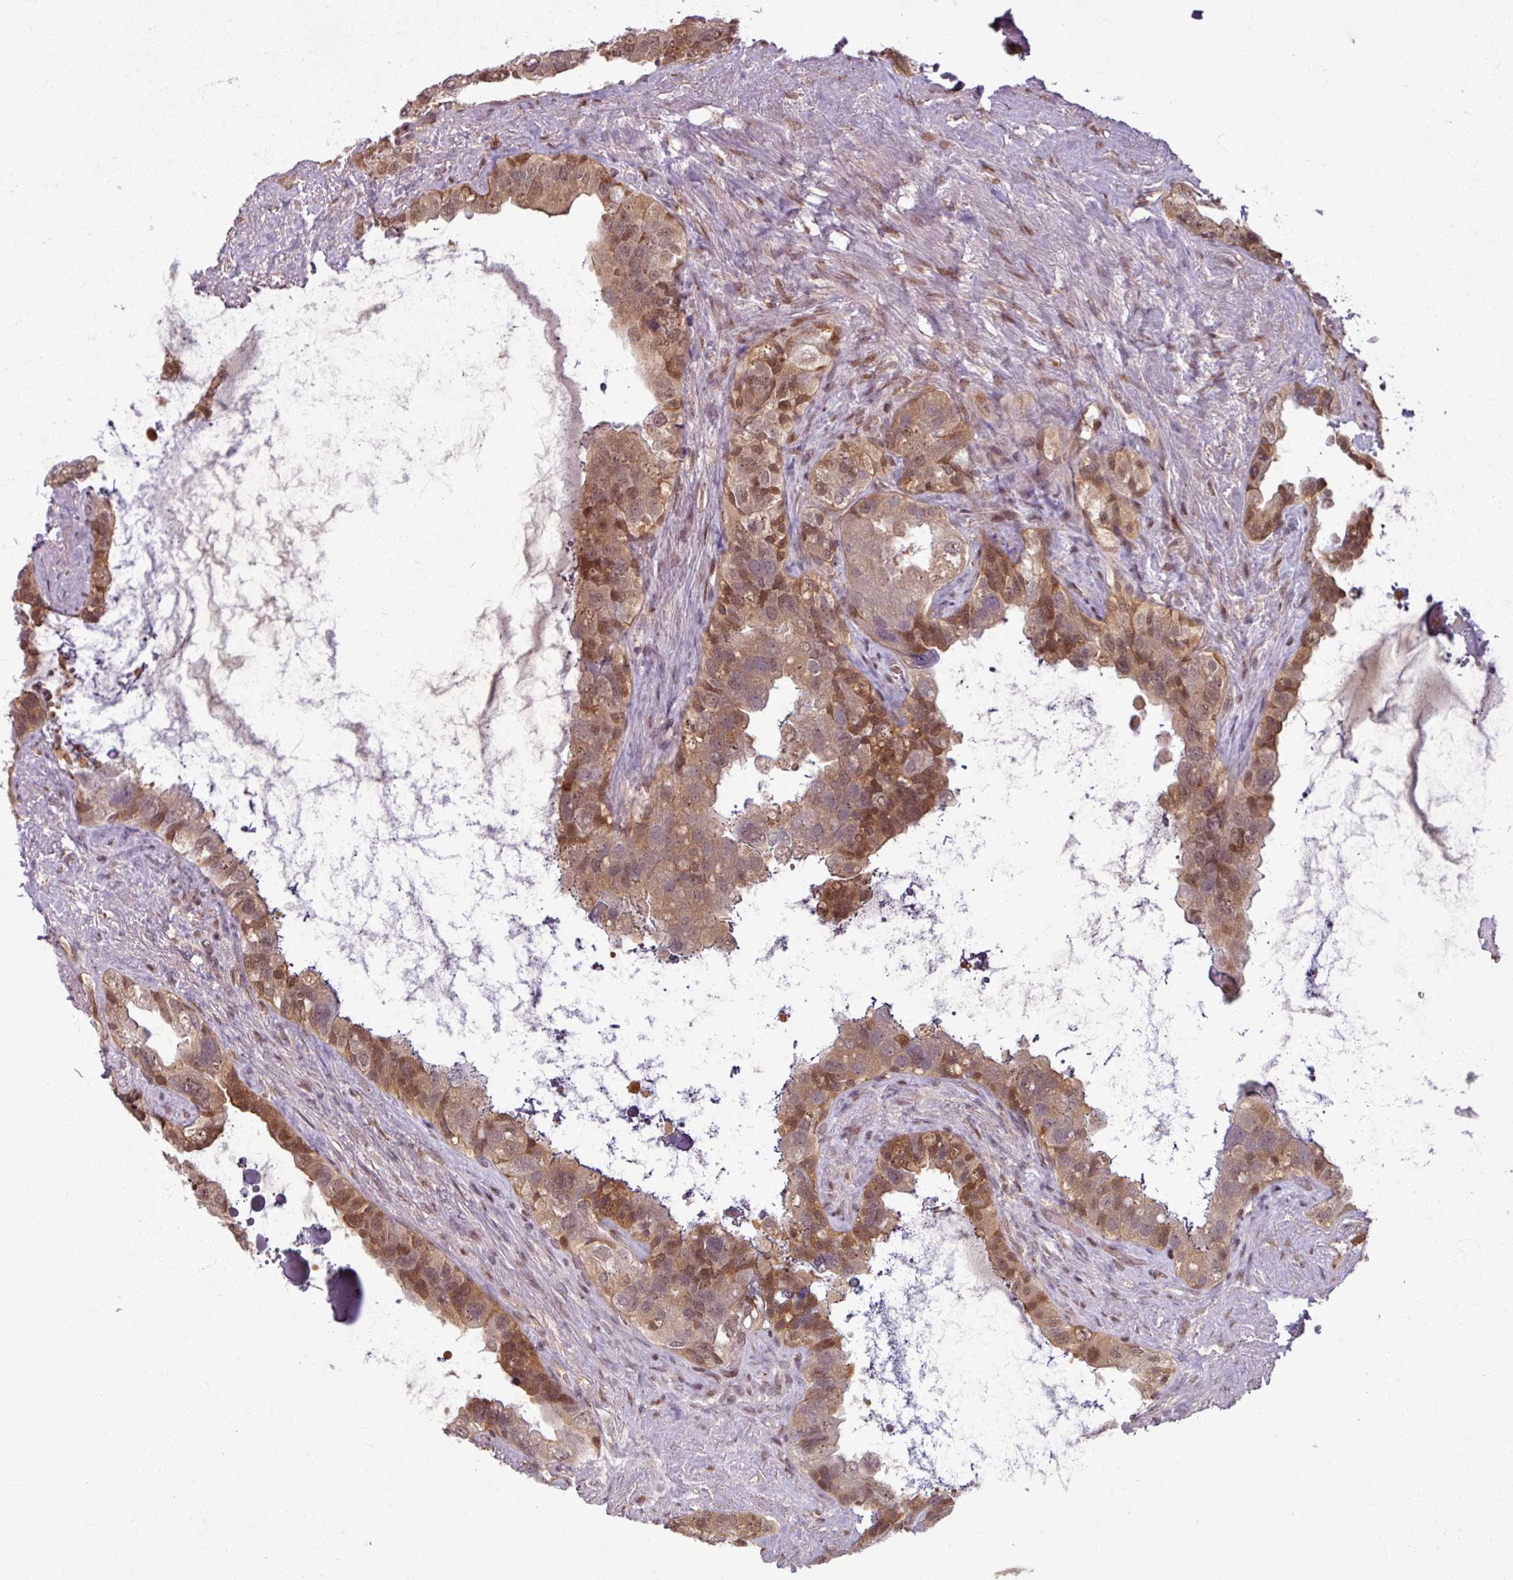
{"staining": {"intensity": "moderate", "quantity": ">75%", "location": "cytoplasmic/membranous,nuclear"}, "tissue": "seminal vesicle", "cell_type": "Glandular cells", "image_type": "normal", "snomed": [{"axis": "morphology", "description": "Normal tissue, NOS"}, {"axis": "topography", "description": "Seminal veicle"}, {"axis": "topography", "description": "Peripheral nerve tissue"}], "caption": "Protein analysis of benign seminal vesicle exhibits moderate cytoplasmic/membranous,nuclear expression in approximately >75% of glandular cells.", "gene": "KCTD11", "patient": {"sex": "male", "age": 76}}